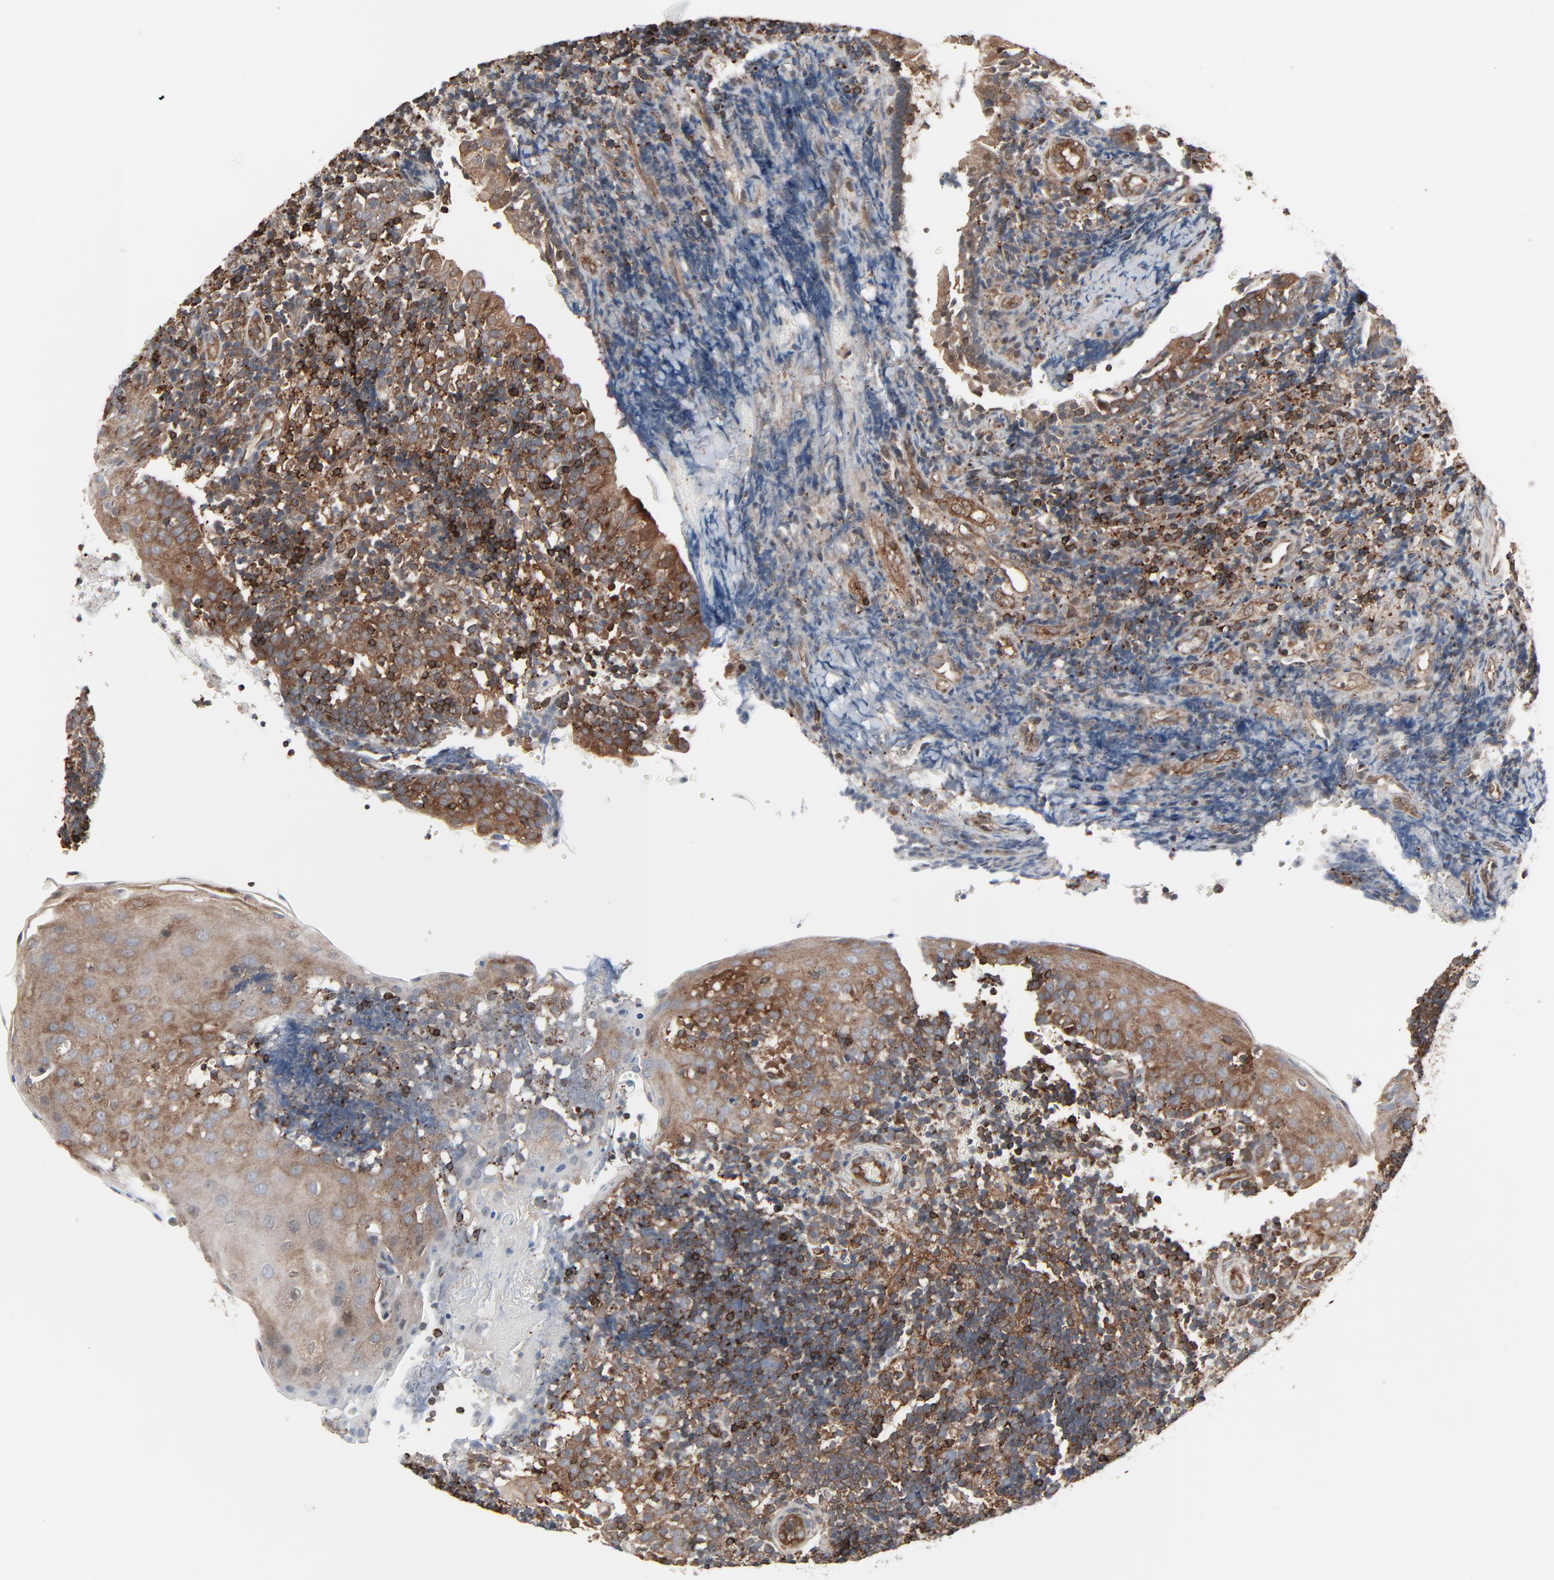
{"staining": {"intensity": "strong", "quantity": "<25%", "location": "cytoplasmic/membranous"}, "tissue": "tonsil", "cell_type": "Germinal center cells", "image_type": "normal", "snomed": [{"axis": "morphology", "description": "Normal tissue, NOS"}, {"axis": "topography", "description": "Tonsil"}], "caption": "Immunohistochemical staining of unremarkable tonsil exhibits strong cytoplasmic/membranous protein expression in about <25% of germinal center cells.", "gene": "OPTN", "patient": {"sex": "female", "age": 40}}